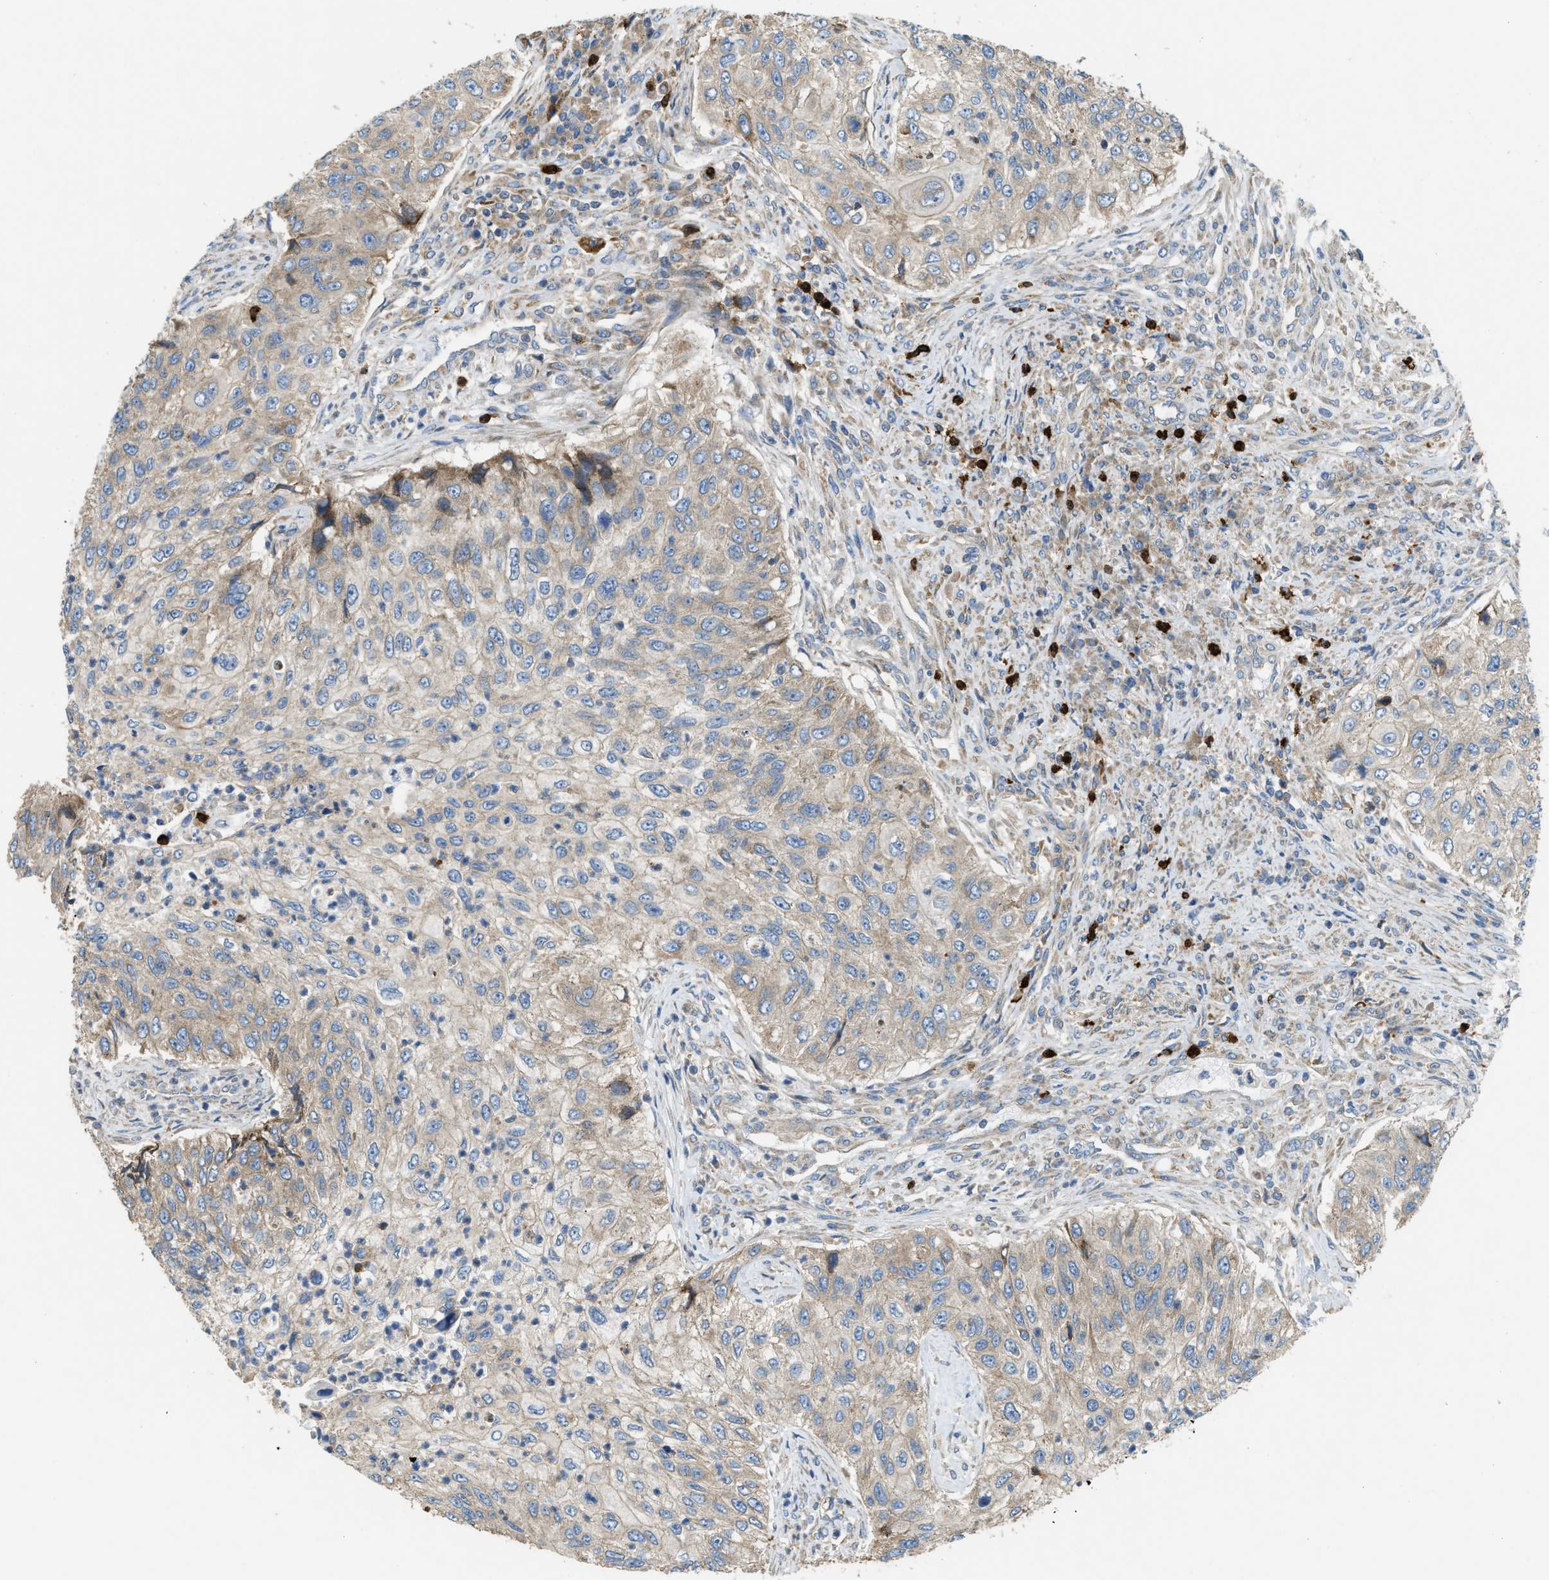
{"staining": {"intensity": "weak", "quantity": ">75%", "location": "cytoplasmic/membranous"}, "tissue": "urothelial cancer", "cell_type": "Tumor cells", "image_type": "cancer", "snomed": [{"axis": "morphology", "description": "Urothelial carcinoma, High grade"}, {"axis": "topography", "description": "Urinary bladder"}], "caption": "IHC image of neoplastic tissue: human urothelial carcinoma (high-grade) stained using immunohistochemistry (IHC) exhibits low levels of weak protein expression localized specifically in the cytoplasmic/membranous of tumor cells, appearing as a cytoplasmic/membranous brown color.", "gene": "TMEM68", "patient": {"sex": "female", "age": 60}}